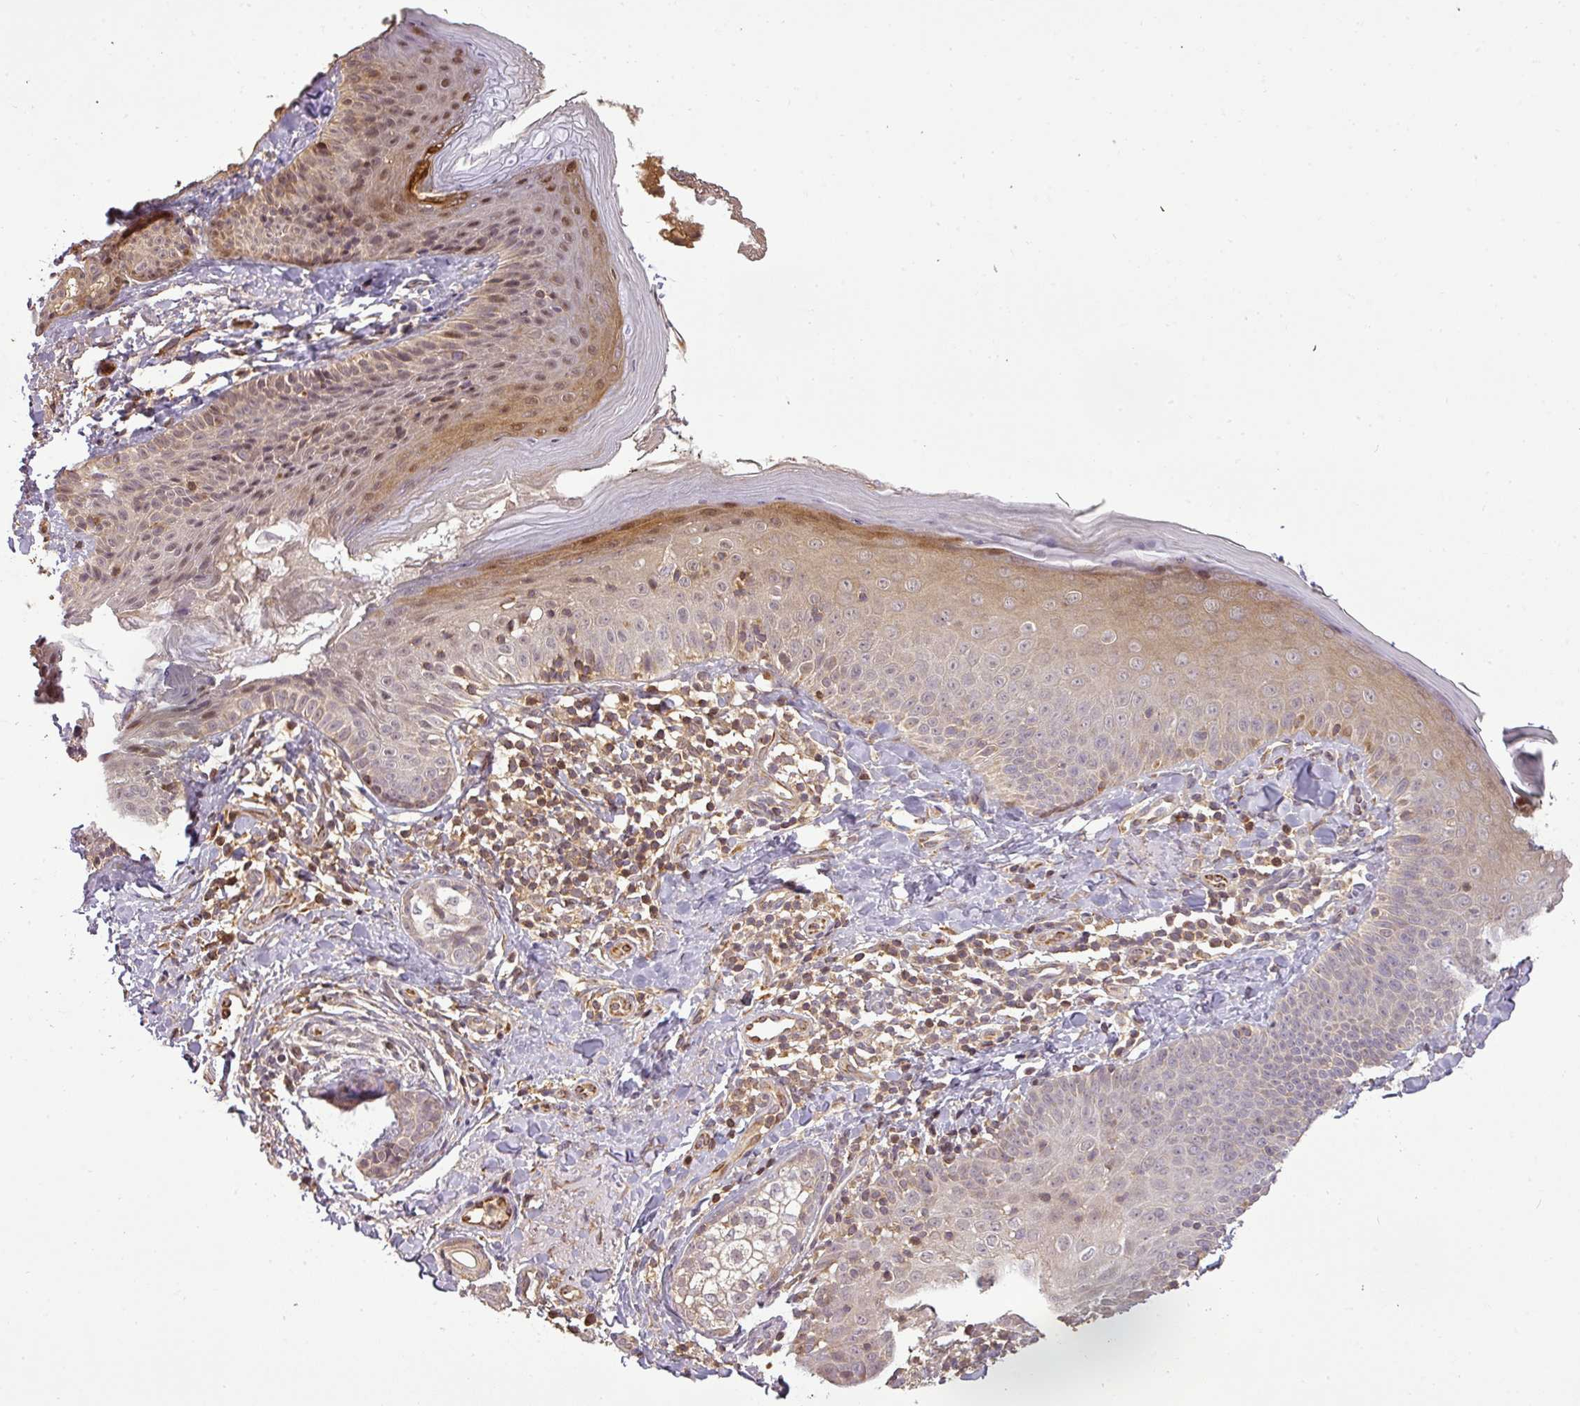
{"staining": {"intensity": "strong", "quantity": ">75%", "location": "cytoplasmic/membranous"}, "tissue": "skin", "cell_type": "Fibroblasts", "image_type": "normal", "snomed": [{"axis": "morphology", "description": "Normal tissue, NOS"}, {"axis": "topography", "description": "Skin"}], "caption": "DAB immunohistochemical staining of benign human skin displays strong cytoplasmic/membranous protein staining in approximately >75% of fibroblasts.", "gene": "FAIM", "patient": {"sex": "male", "age": 57}}